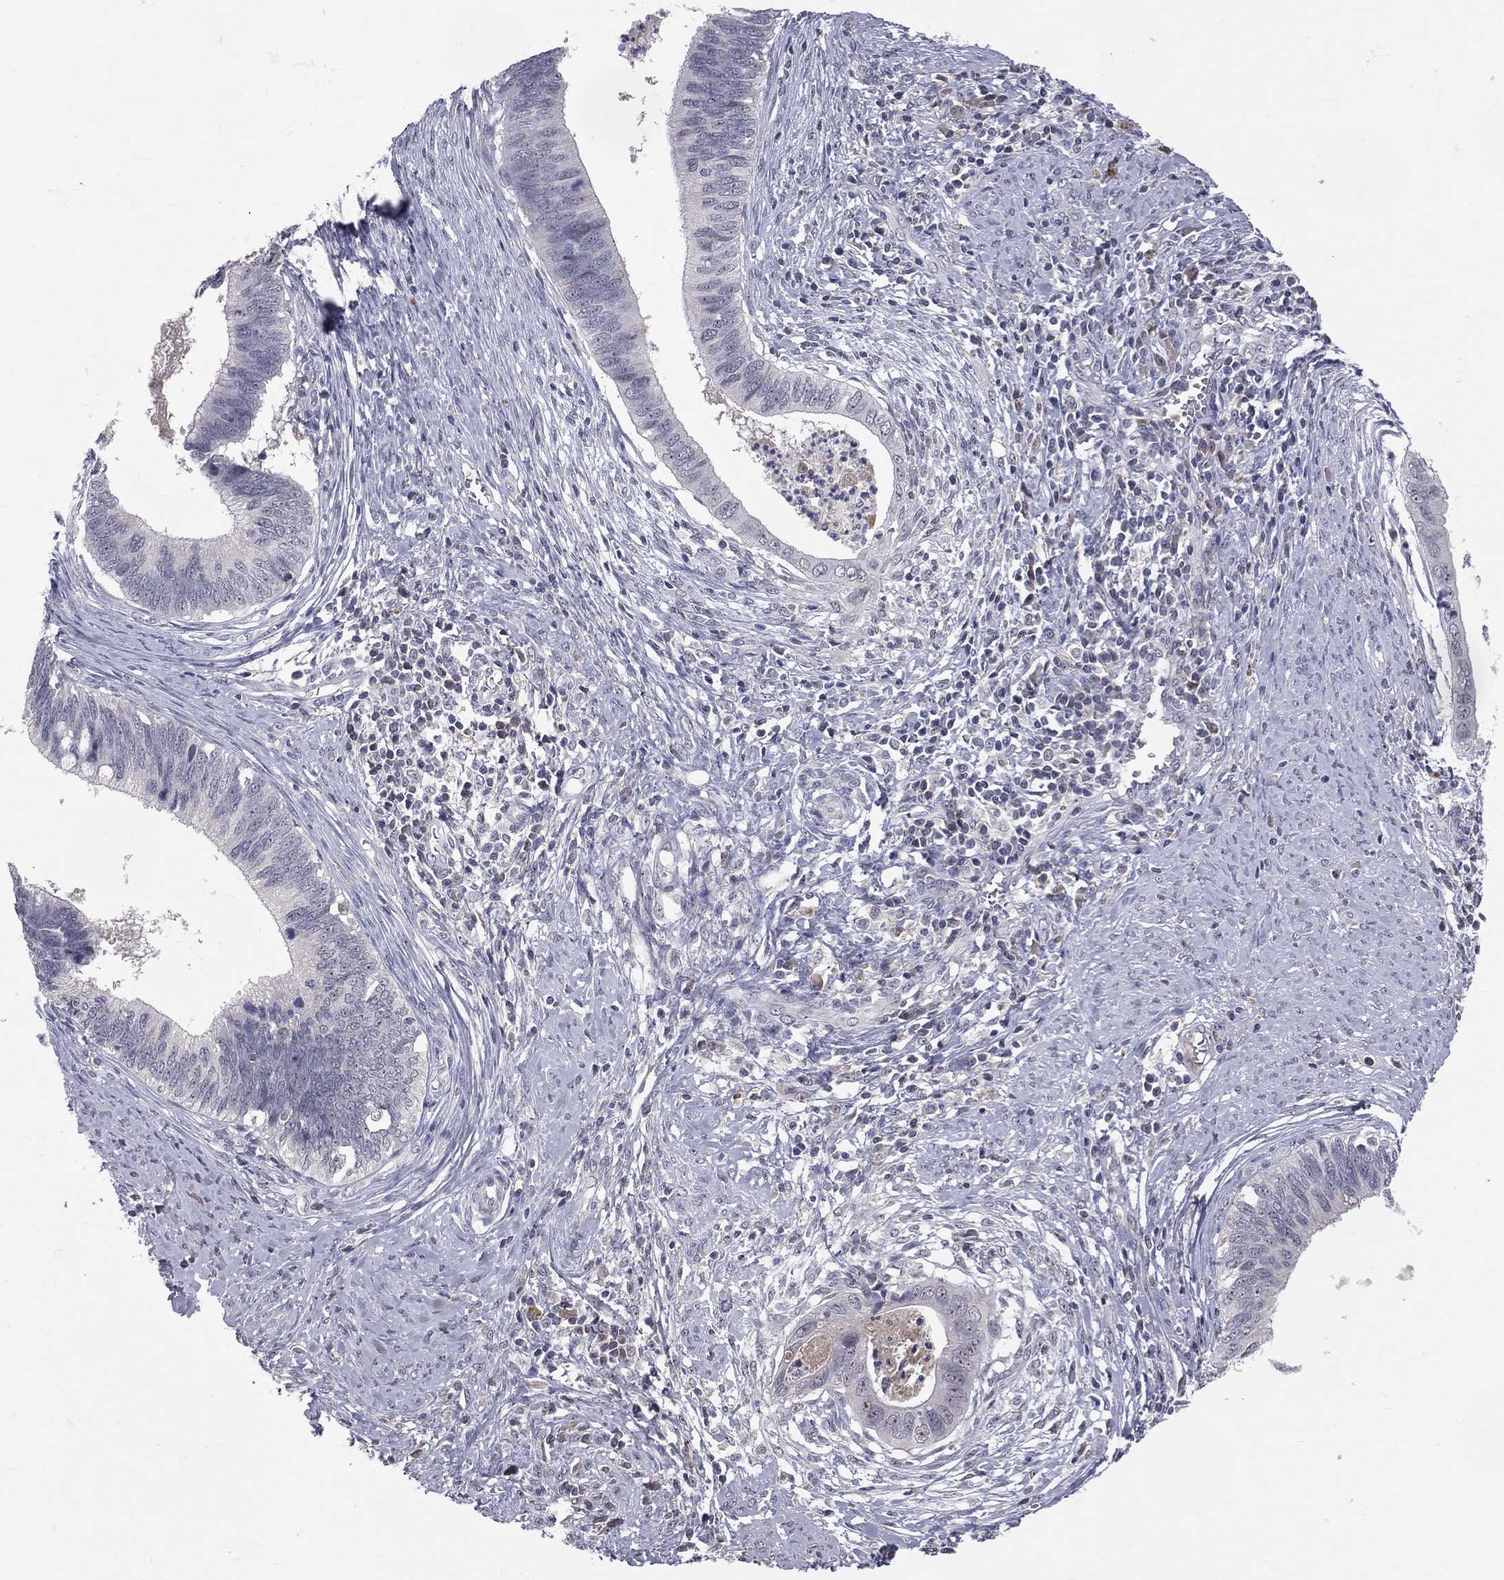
{"staining": {"intensity": "negative", "quantity": "none", "location": "none"}, "tissue": "cervical cancer", "cell_type": "Tumor cells", "image_type": "cancer", "snomed": [{"axis": "morphology", "description": "Adenocarcinoma, NOS"}, {"axis": "topography", "description": "Cervix"}], "caption": "Immunohistochemistry (IHC) histopathology image of human cervical cancer stained for a protein (brown), which exhibits no staining in tumor cells.", "gene": "DSG4", "patient": {"sex": "female", "age": 42}}